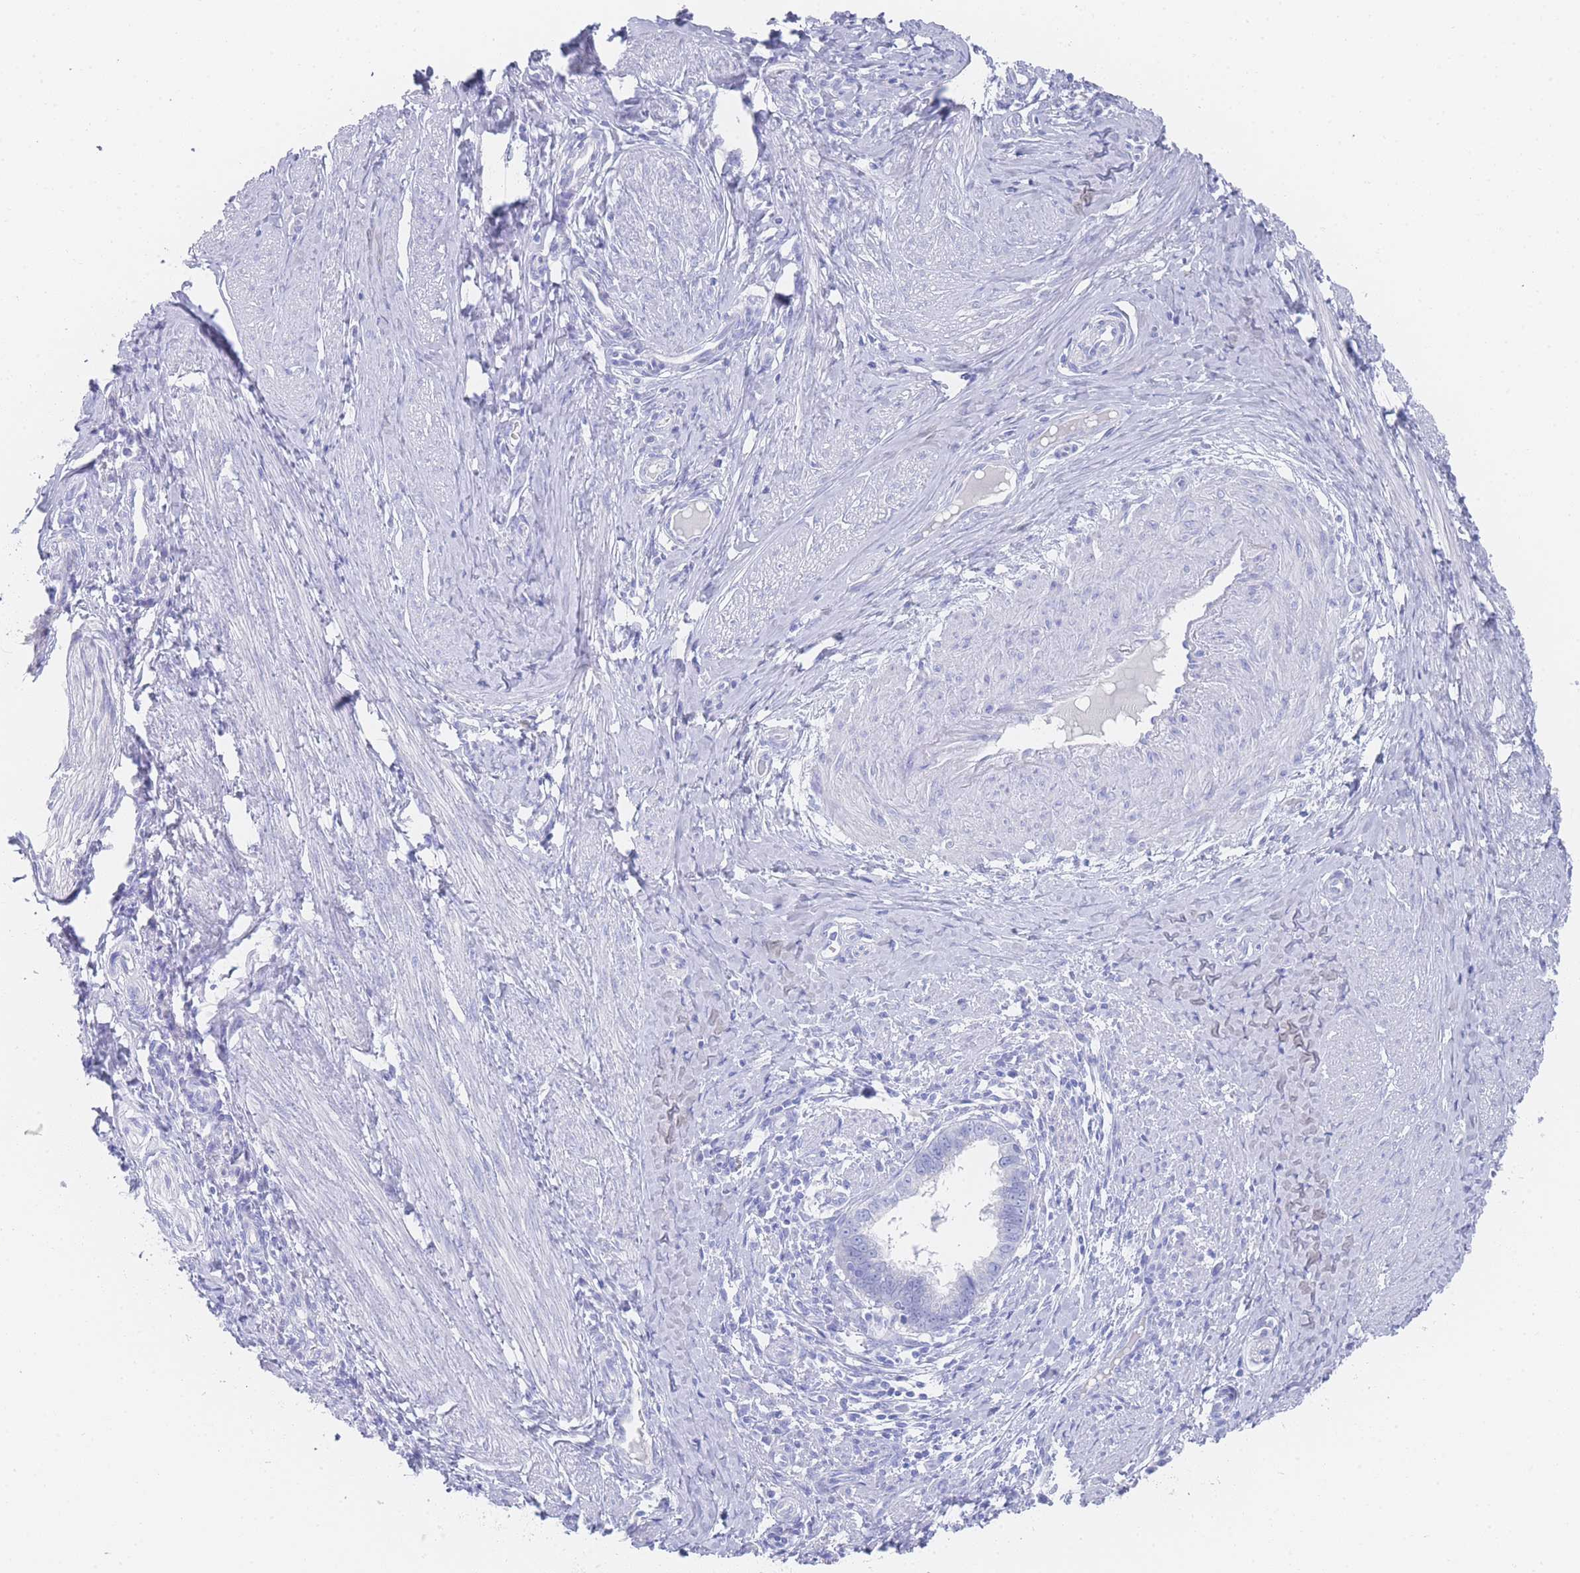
{"staining": {"intensity": "negative", "quantity": "none", "location": "none"}, "tissue": "cervical cancer", "cell_type": "Tumor cells", "image_type": "cancer", "snomed": [{"axis": "morphology", "description": "Adenocarcinoma, NOS"}, {"axis": "topography", "description": "Cervix"}], "caption": "Immunohistochemistry (IHC) of adenocarcinoma (cervical) demonstrates no staining in tumor cells.", "gene": "LRRC37A", "patient": {"sex": "female", "age": 36}}